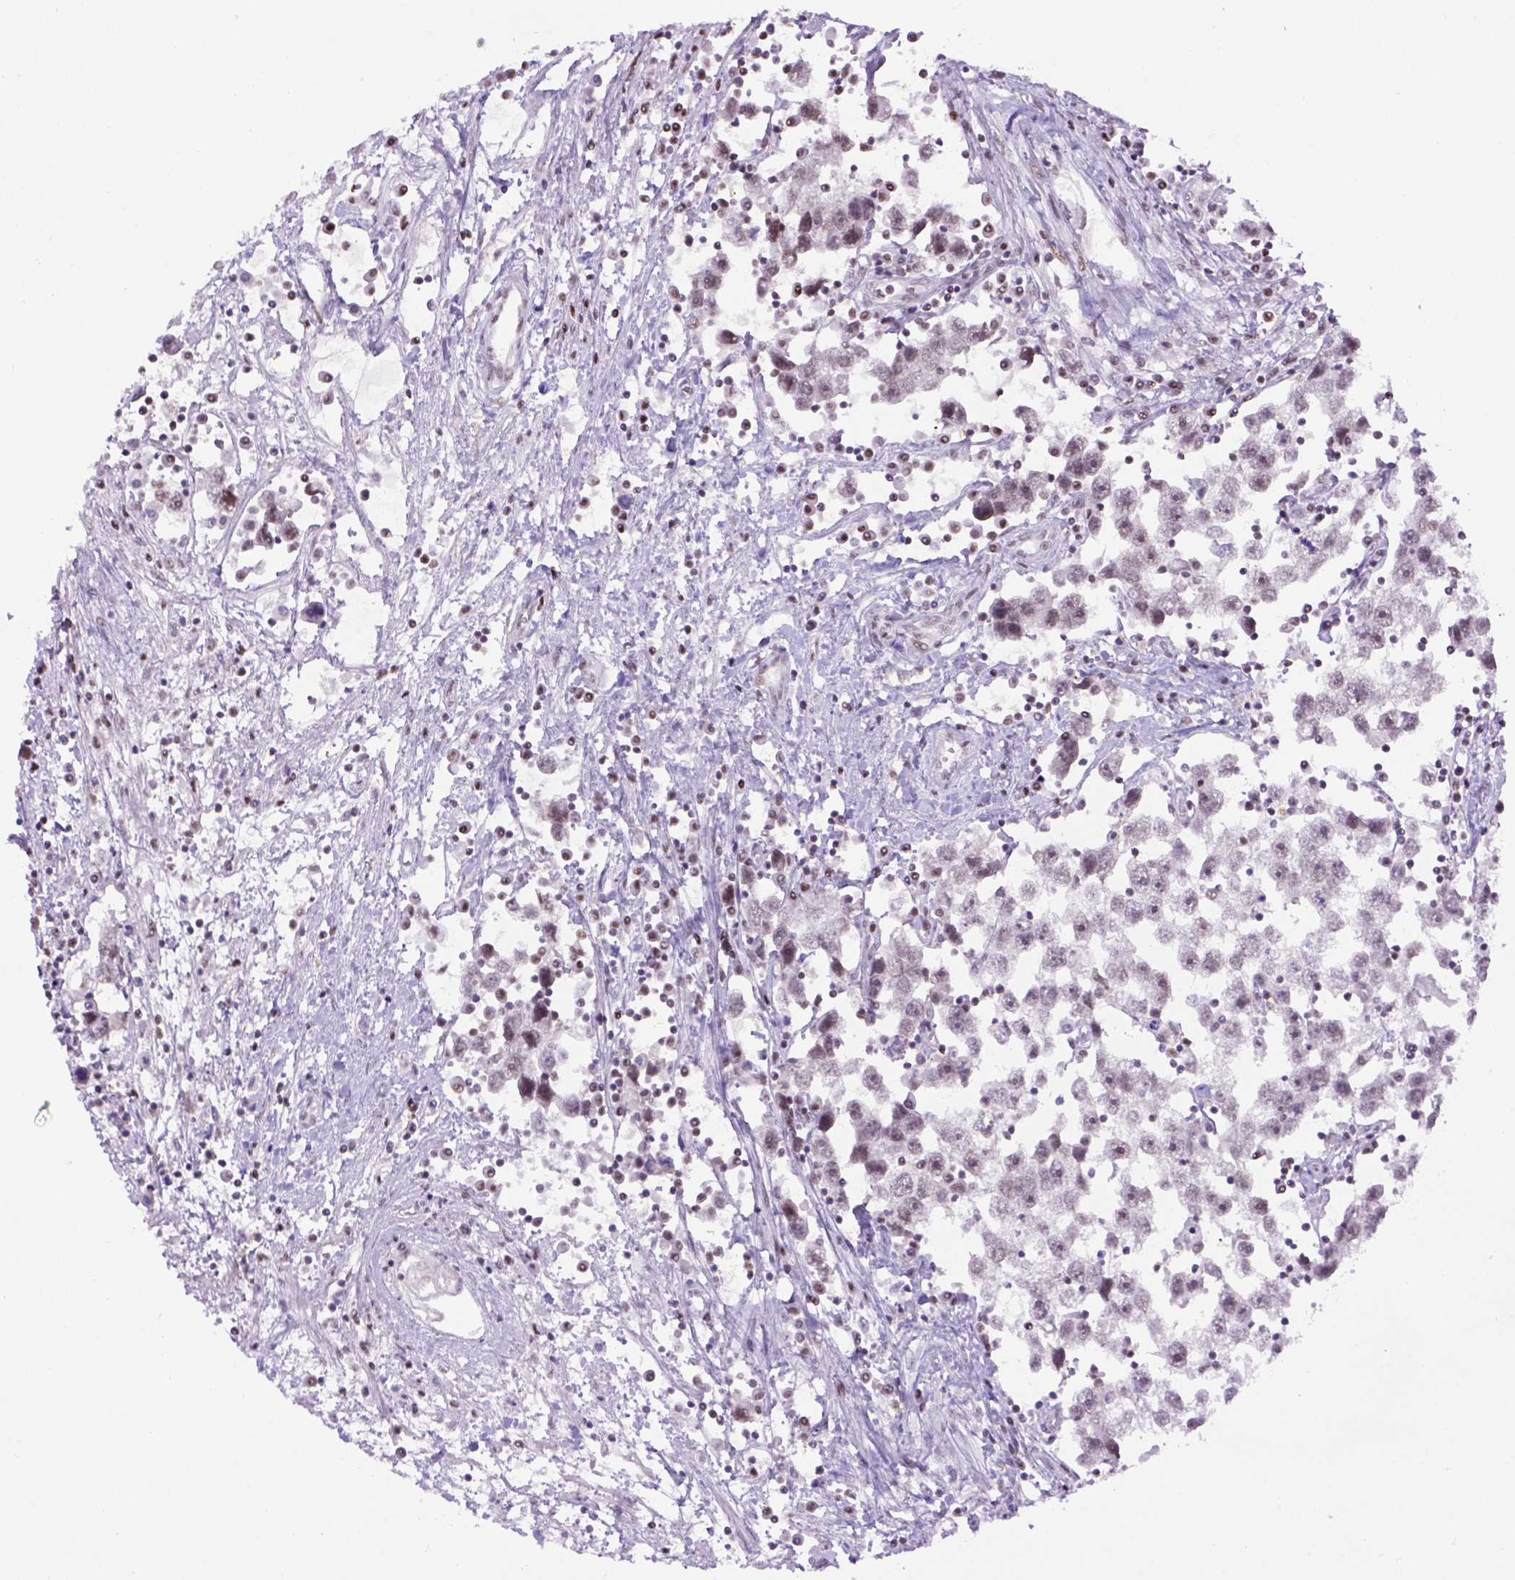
{"staining": {"intensity": "negative", "quantity": "none", "location": "none"}, "tissue": "testis cancer", "cell_type": "Tumor cells", "image_type": "cancer", "snomed": [{"axis": "morphology", "description": "Seminoma, NOS"}, {"axis": "topography", "description": "Testis"}], "caption": "This is a micrograph of immunohistochemistry staining of seminoma (testis), which shows no staining in tumor cells.", "gene": "TBPL1", "patient": {"sex": "male", "age": 30}}